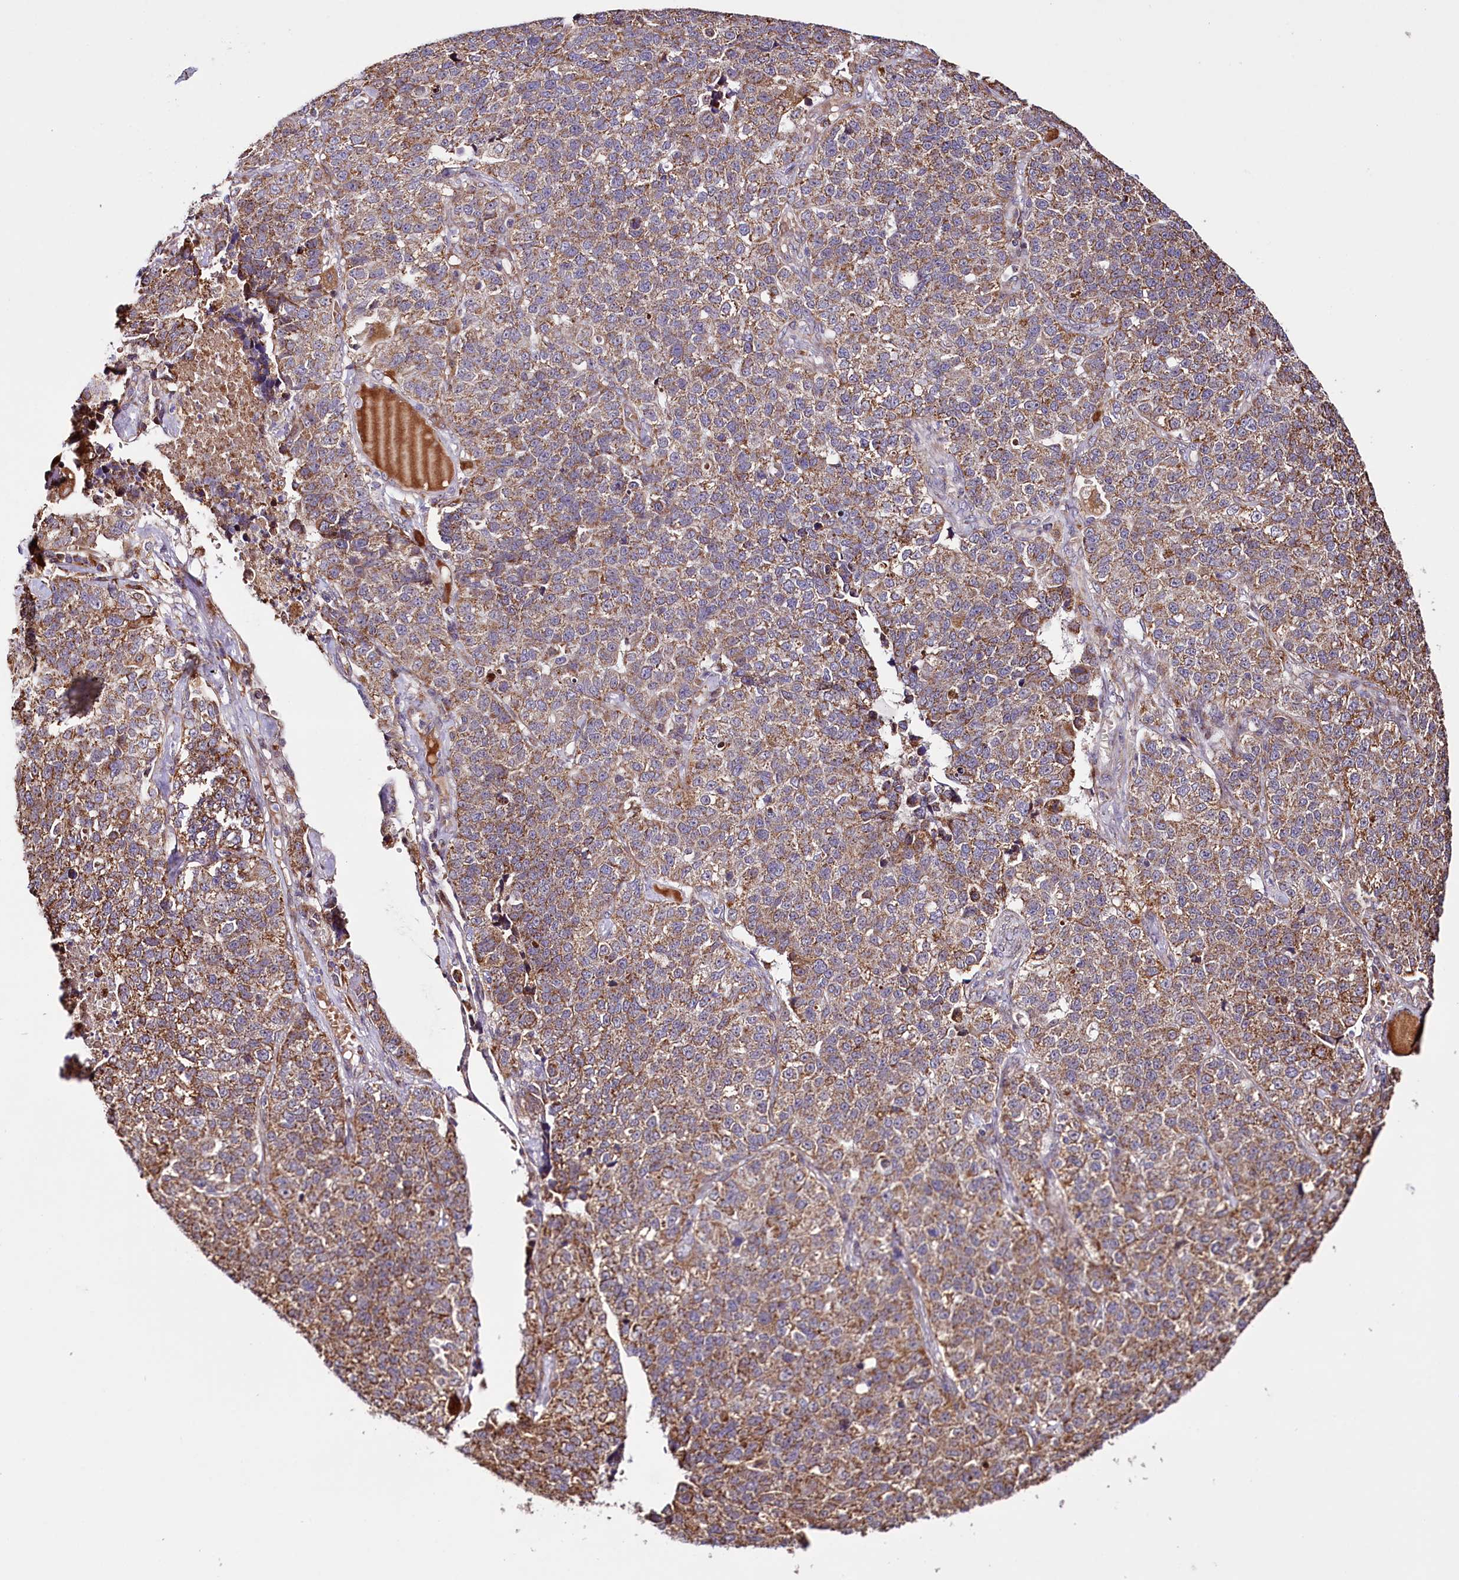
{"staining": {"intensity": "moderate", "quantity": ">75%", "location": "cytoplasmic/membranous"}, "tissue": "lung cancer", "cell_type": "Tumor cells", "image_type": "cancer", "snomed": [{"axis": "morphology", "description": "Adenocarcinoma, NOS"}, {"axis": "topography", "description": "Lung"}], "caption": "Protein staining exhibits moderate cytoplasmic/membranous staining in about >75% of tumor cells in lung cancer. (DAB IHC with brightfield microscopy, high magnification).", "gene": "ST7", "patient": {"sex": "male", "age": 49}}